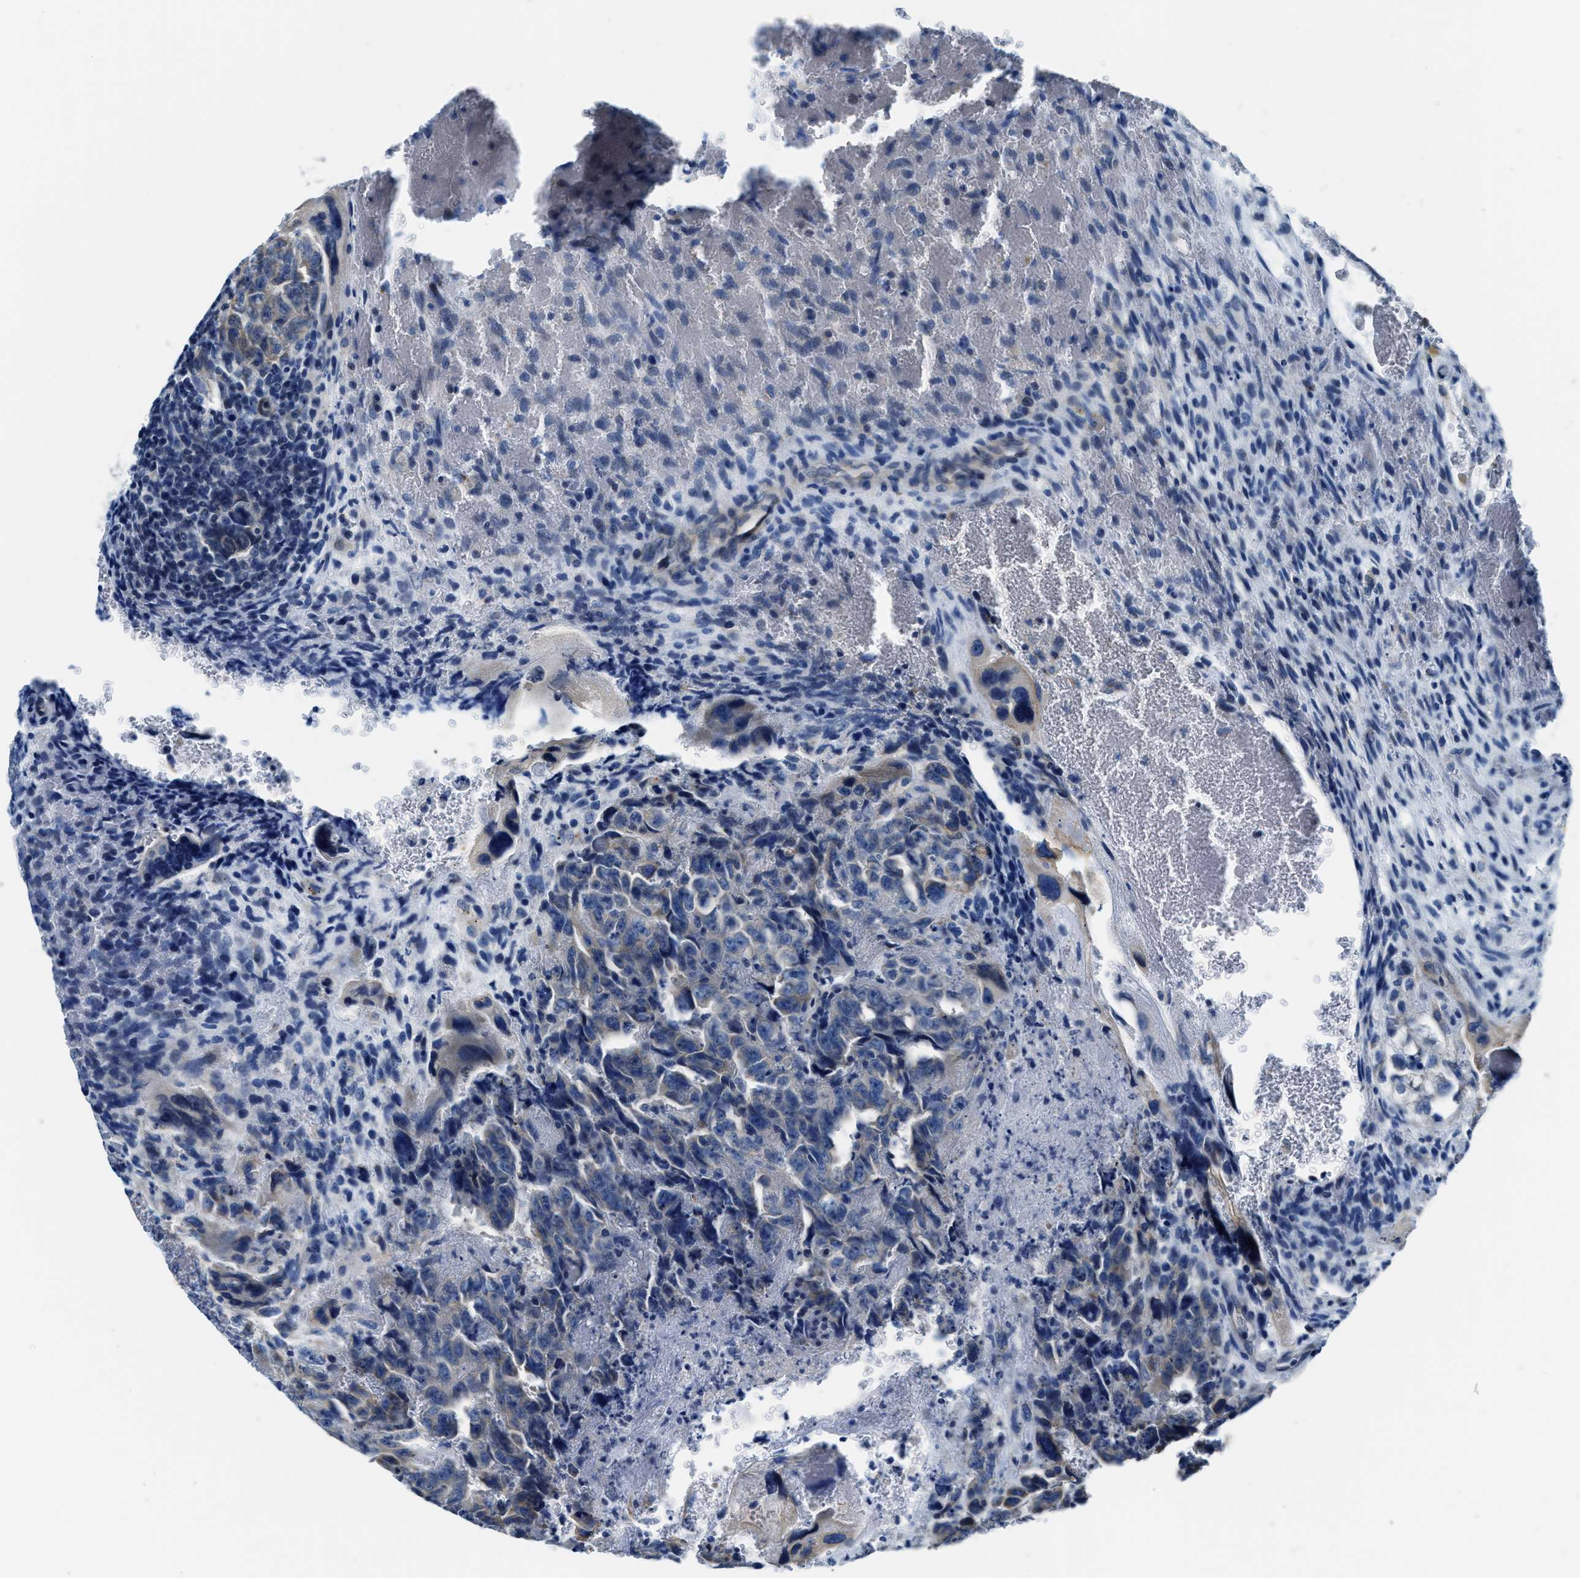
{"staining": {"intensity": "negative", "quantity": "none", "location": "none"}, "tissue": "testis cancer", "cell_type": "Tumor cells", "image_type": "cancer", "snomed": [{"axis": "morphology", "description": "Carcinoma, Embryonal, NOS"}, {"axis": "topography", "description": "Testis"}], "caption": "Immunohistochemistry (IHC) photomicrograph of neoplastic tissue: human testis cancer stained with DAB demonstrates no significant protein positivity in tumor cells.", "gene": "ASZ1", "patient": {"sex": "male", "age": 28}}